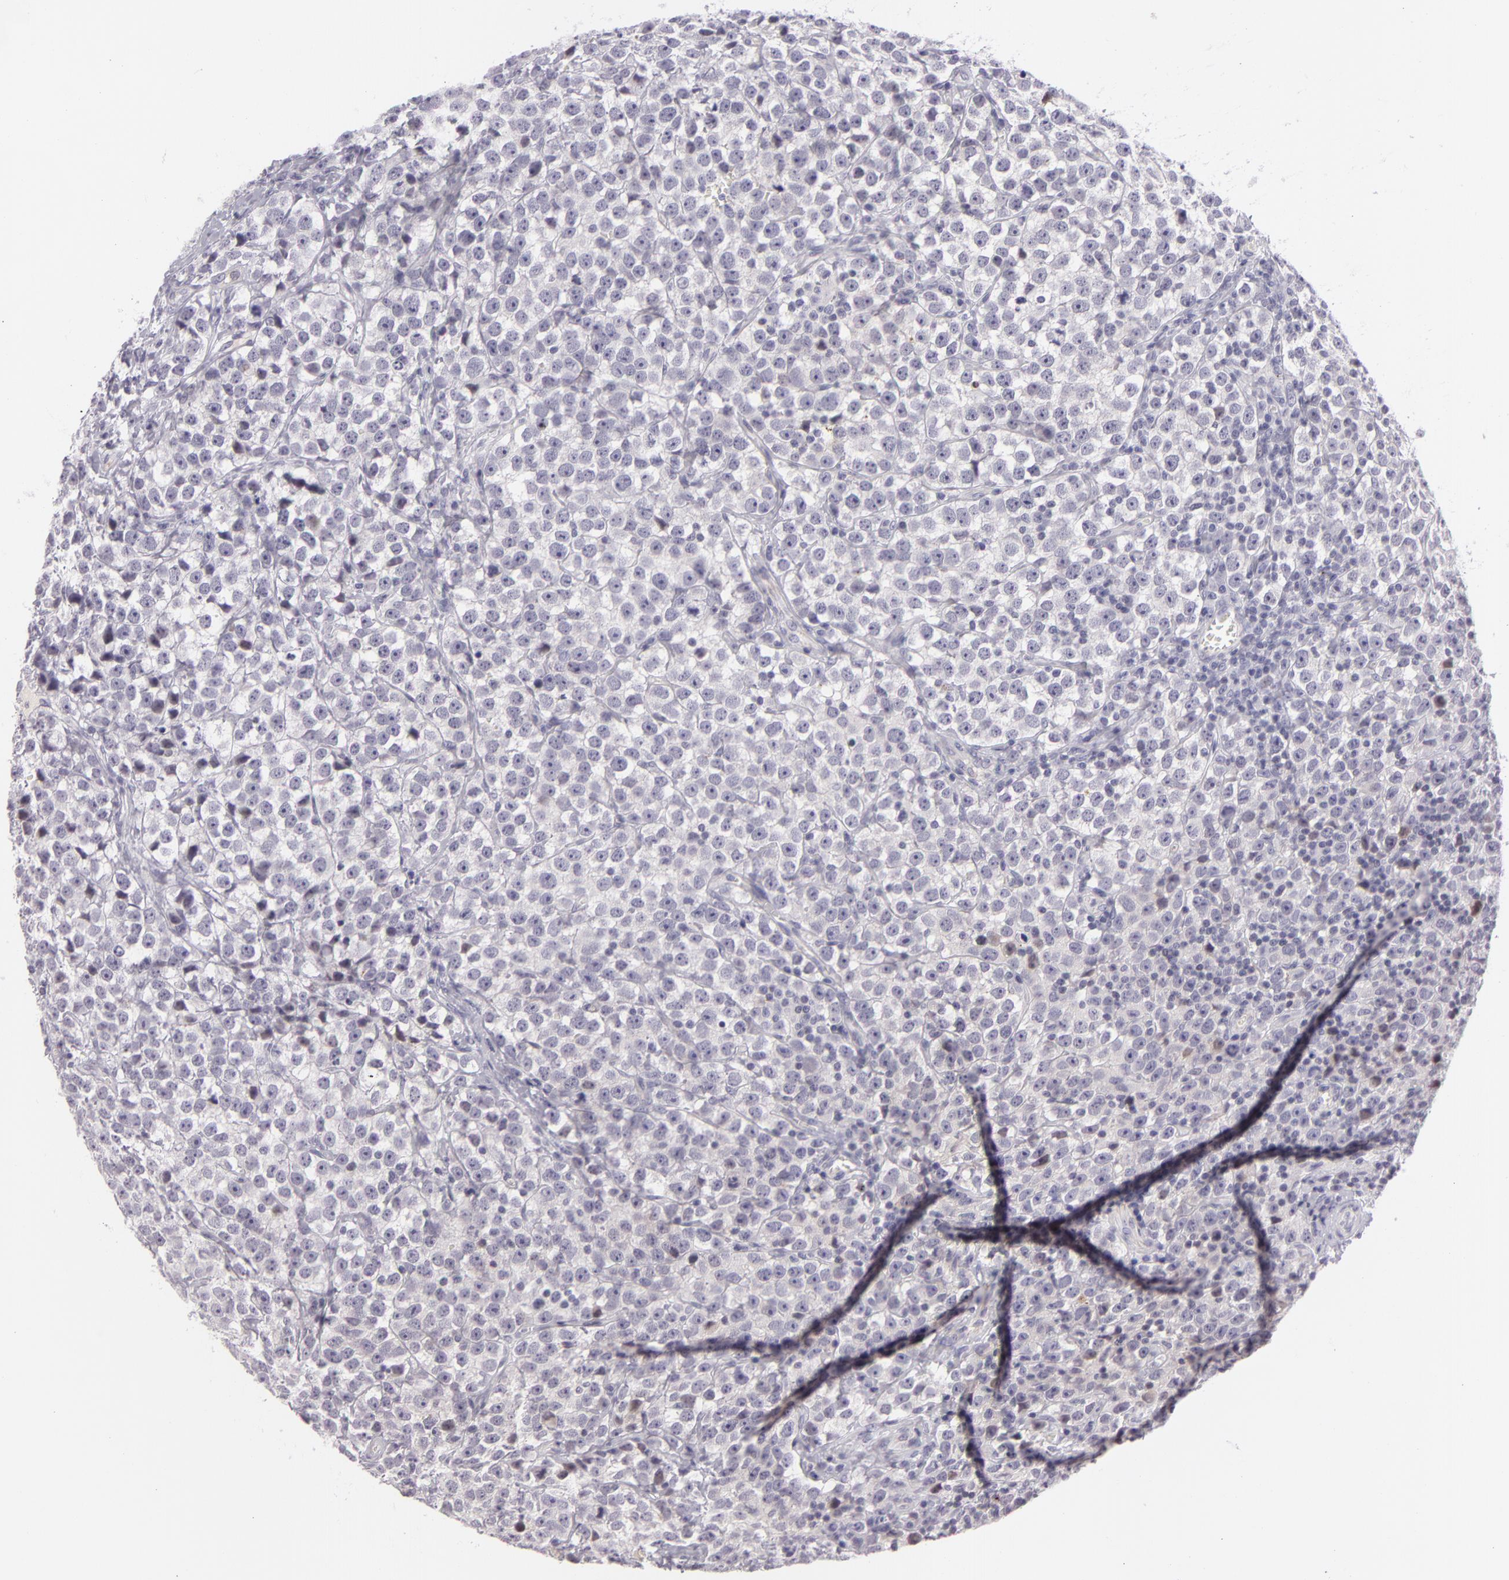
{"staining": {"intensity": "negative", "quantity": "none", "location": "none"}, "tissue": "testis cancer", "cell_type": "Tumor cells", "image_type": "cancer", "snomed": [{"axis": "morphology", "description": "Seminoma, NOS"}, {"axis": "topography", "description": "Testis"}], "caption": "Immunohistochemical staining of human seminoma (testis) shows no significant positivity in tumor cells.", "gene": "CTNNB1", "patient": {"sex": "male", "age": 25}}